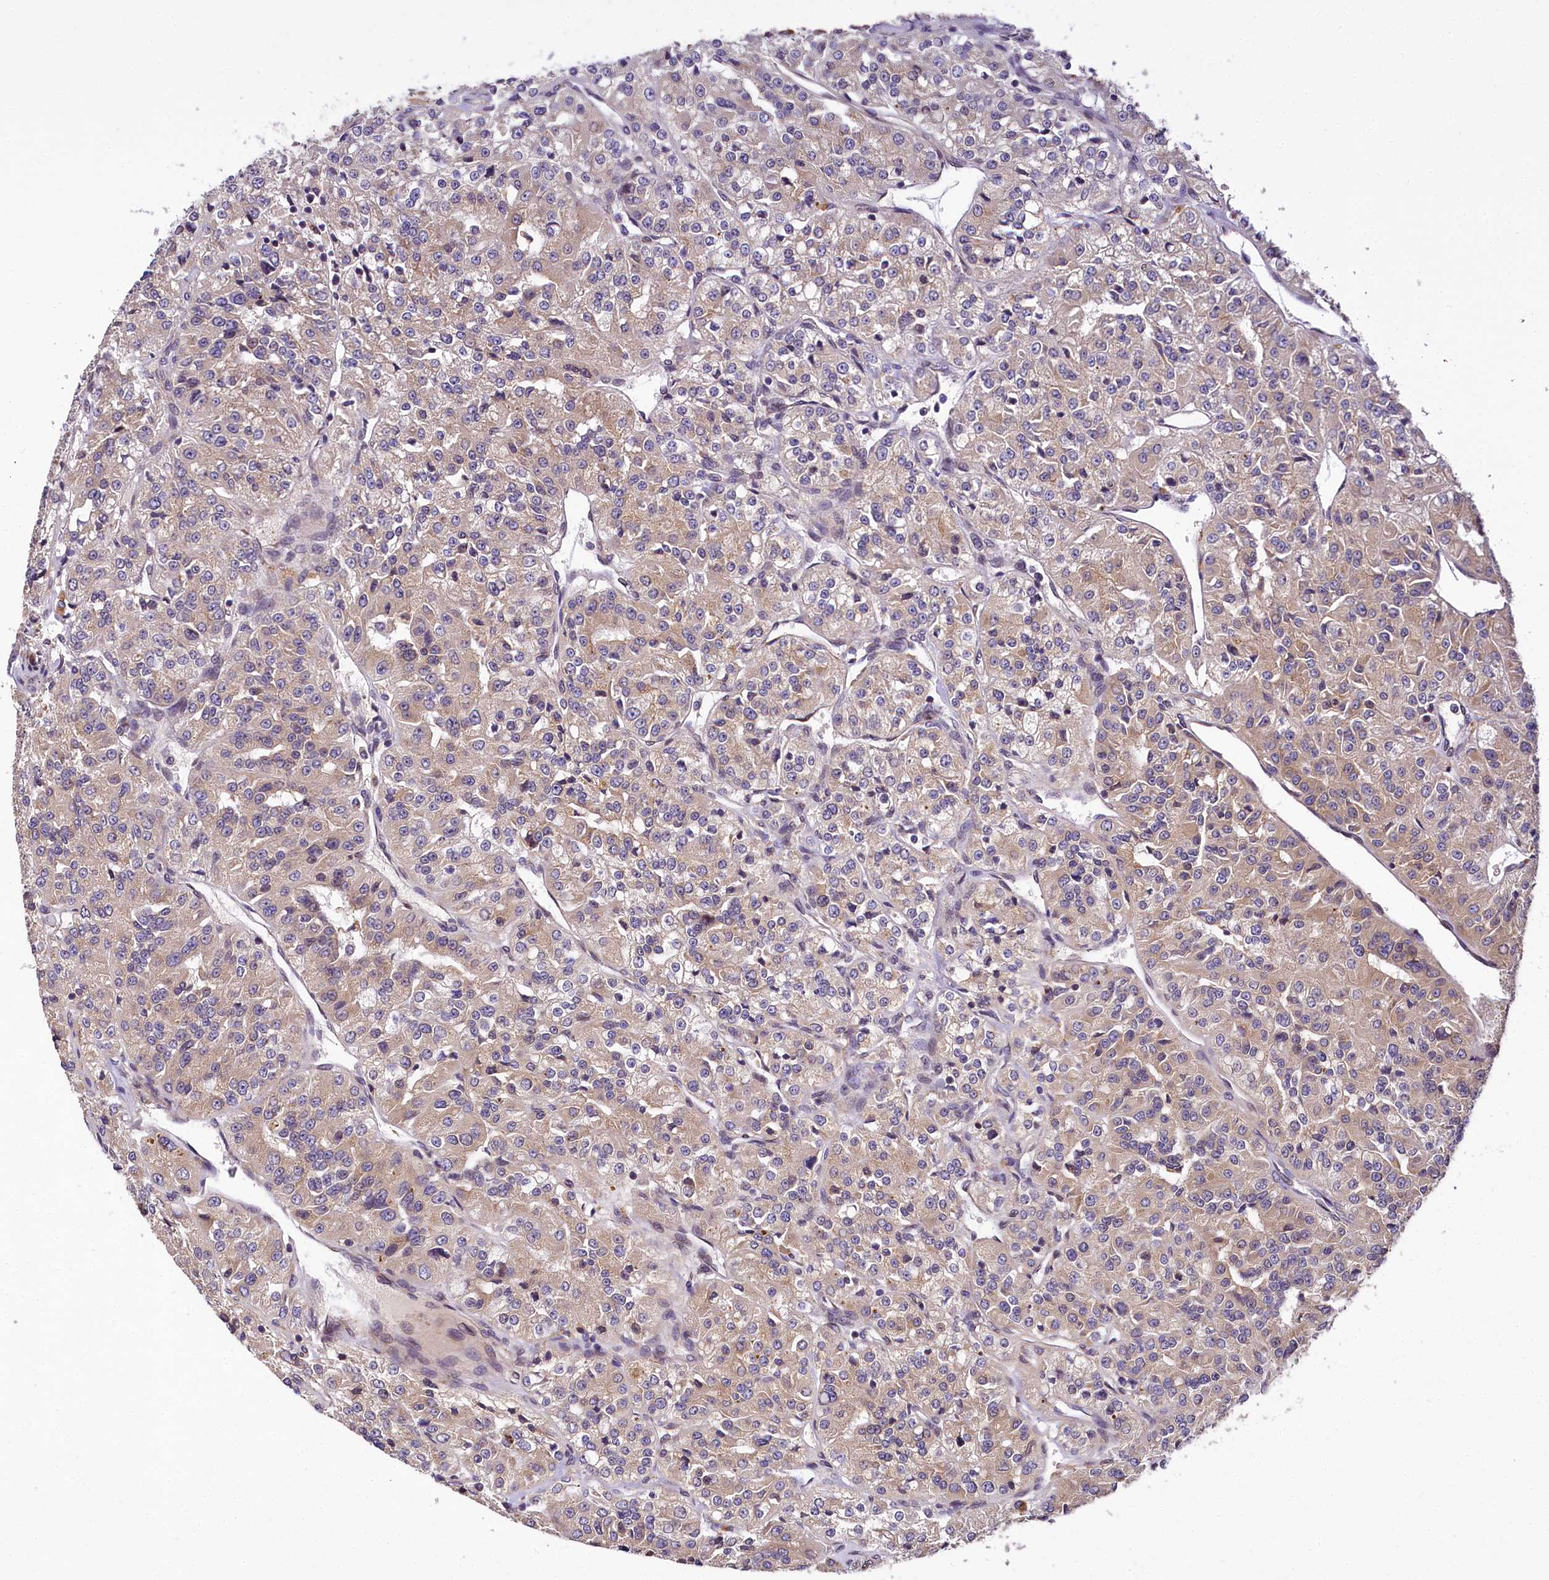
{"staining": {"intensity": "moderate", "quantity": "25%-75%", "location": "cytoplasmic/membranous"}, "tissue": "renal cancer", "cell_type": "Tumor cells", "image_type": "cancer", "snomed": [{"axis": "morphology", "description": "Adenocarcinoma, NOS"}, {"axis": "topography", "description": "Kidney"}], "caption": "Human renal cancer (adenocarcinoma) stained with a brown dye displays moderate cytoplasmic/membranous positive expression in approximately 25%-75% of tumor cells.", "gene": "SUPV3L1", "patient": {"sex": "female", "age": 63}}